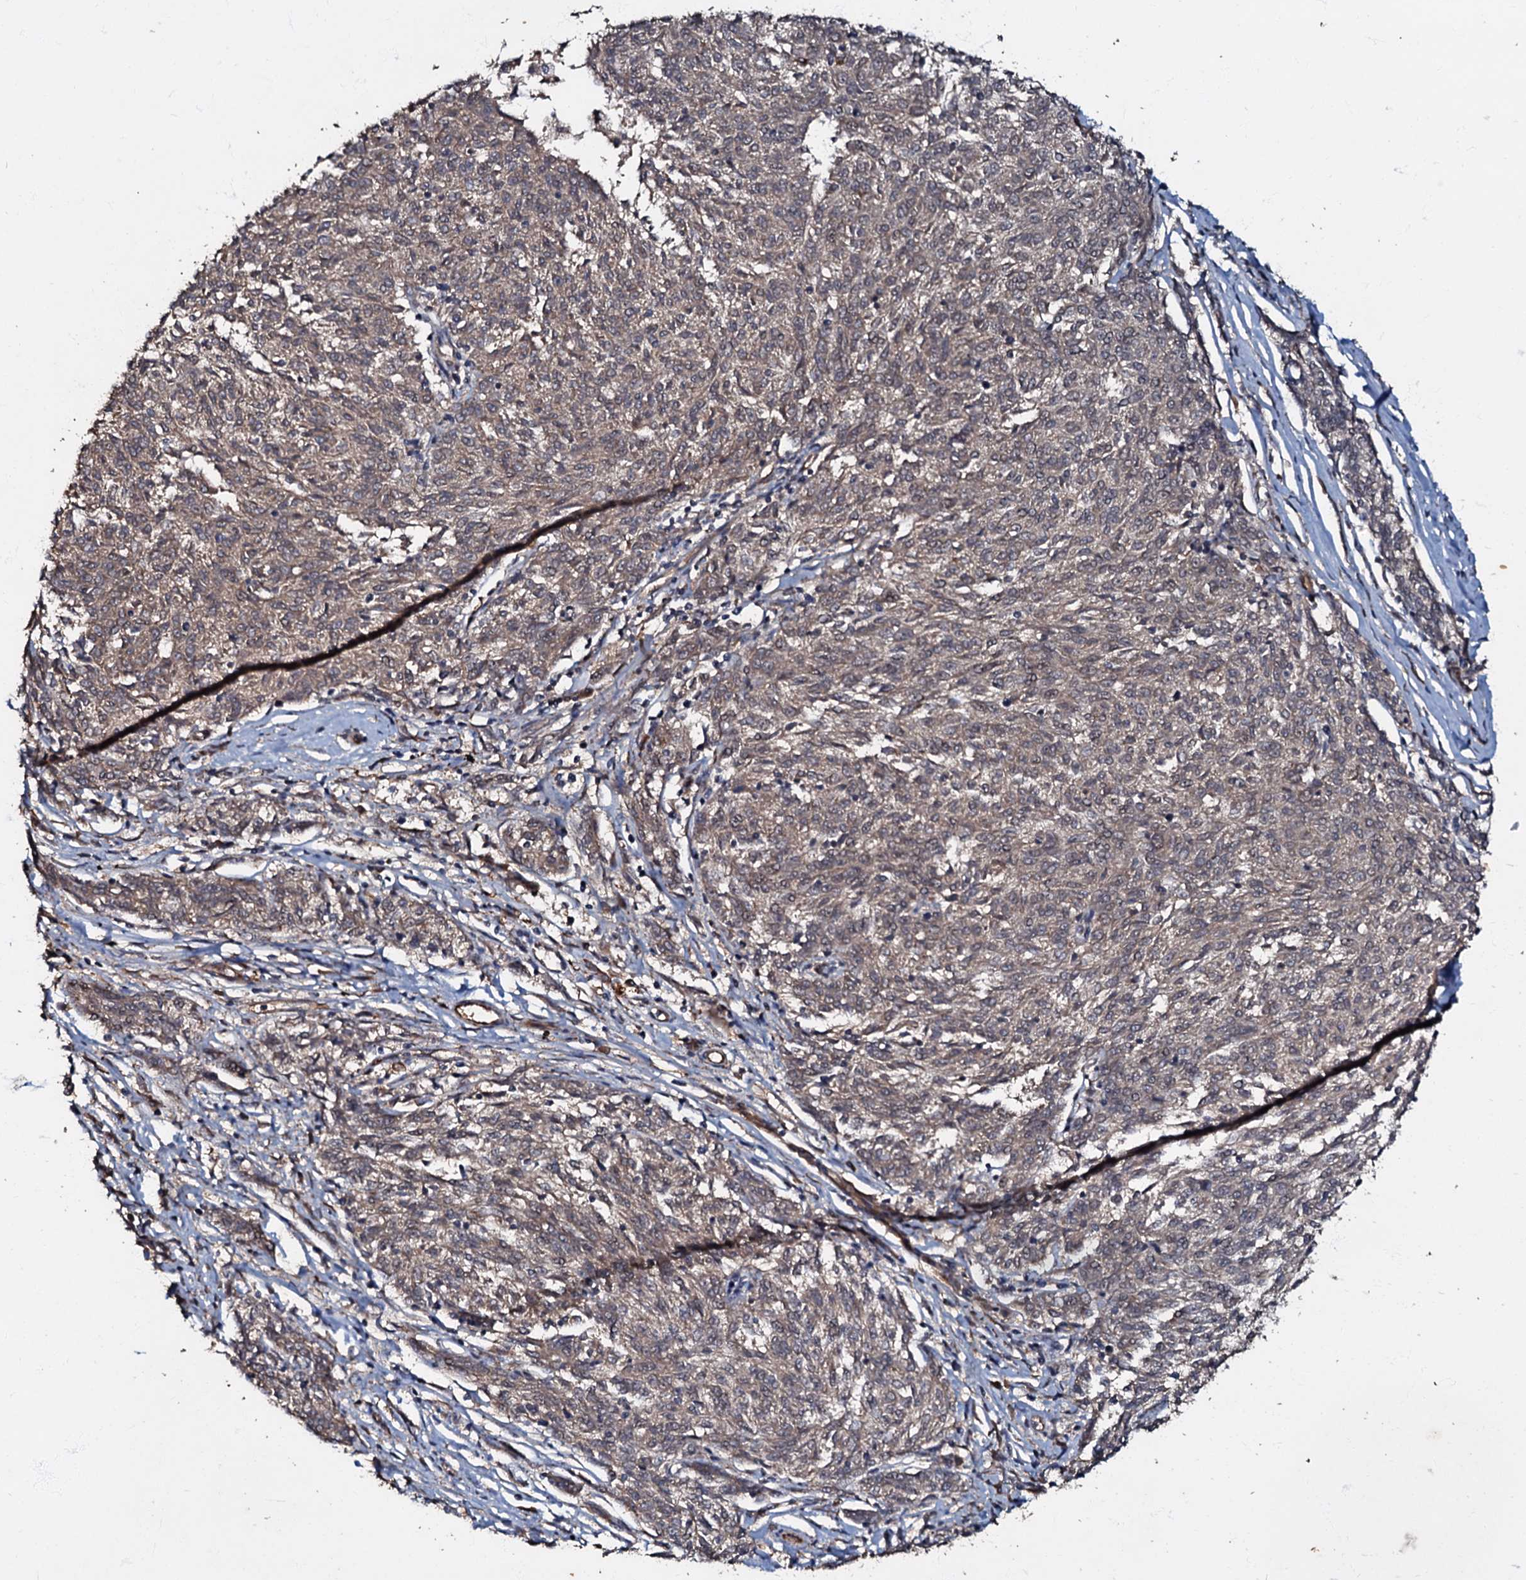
{"staining": {"intensity": "weak", "quantity": "25%-75%", "location": "cytoplasmic/membranous"}, "tissue": "melanoma", "cell_type": "Tumor cells", "image_type": "cancer", "snomed": [{"axis": "morphology", "description": "Malignant melanoma, NOS"}, {"axis": "topography", "description": "Skin"}], "caption": "Malignant melanoma stained with DAB IHC reveals low levels of weak cytoplasmic/membranous positivity in about 25%-75% of tumor cells. The staining was performed using DAB, with brown indicating positive protein expression. Nuclei are stained blue with hematoxylin.", "gene": "MANSC4", "patient": {"sex": "female", "age": 72}}